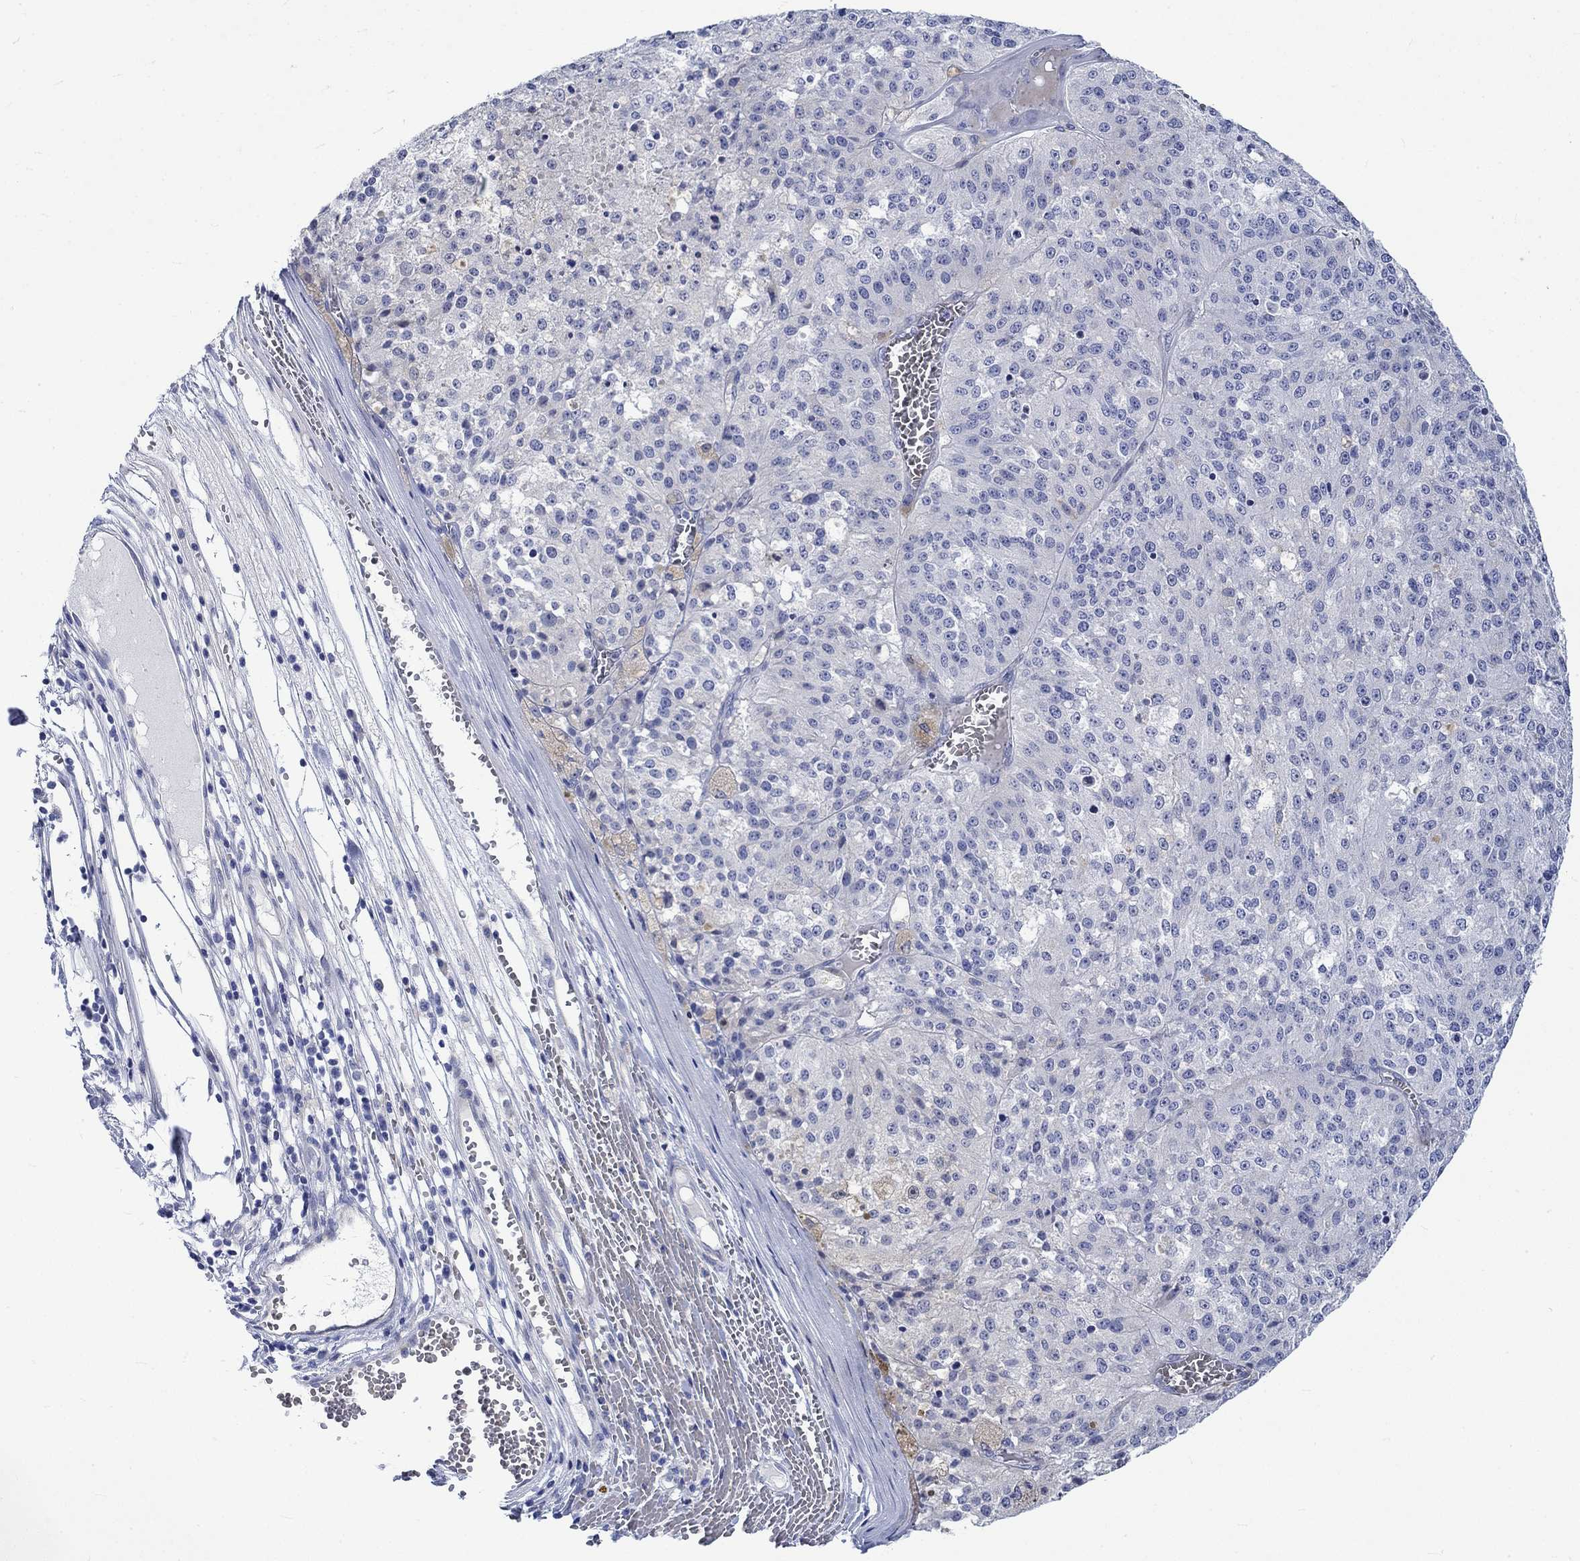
{"staining": {"intensity": "negative", "quantity": "none", "location": "none"}, "tissue": "melanoma", "cell_type": "Tumor cells", "image_type": "cancer", "snomed": [{"axis": "morphology", "description": "Malignant melanoma, Metastatic site"}, {"axis": "topography", "description": "Lymph node"}], "caption": "IHC micrograph of neoplastic tissue: human melanoma stained with DAB demonstrates no significant protein positivity in tumor cells. Brightfield microscopy of immunohistochemistry (IHC) stained with DAB (3,3'-diaminobenzidine) (brown) and hematoxylin (blue), captured at high magnification.", "gene": "NRIP3", "patient": {"sex": "female", "age": 64}}